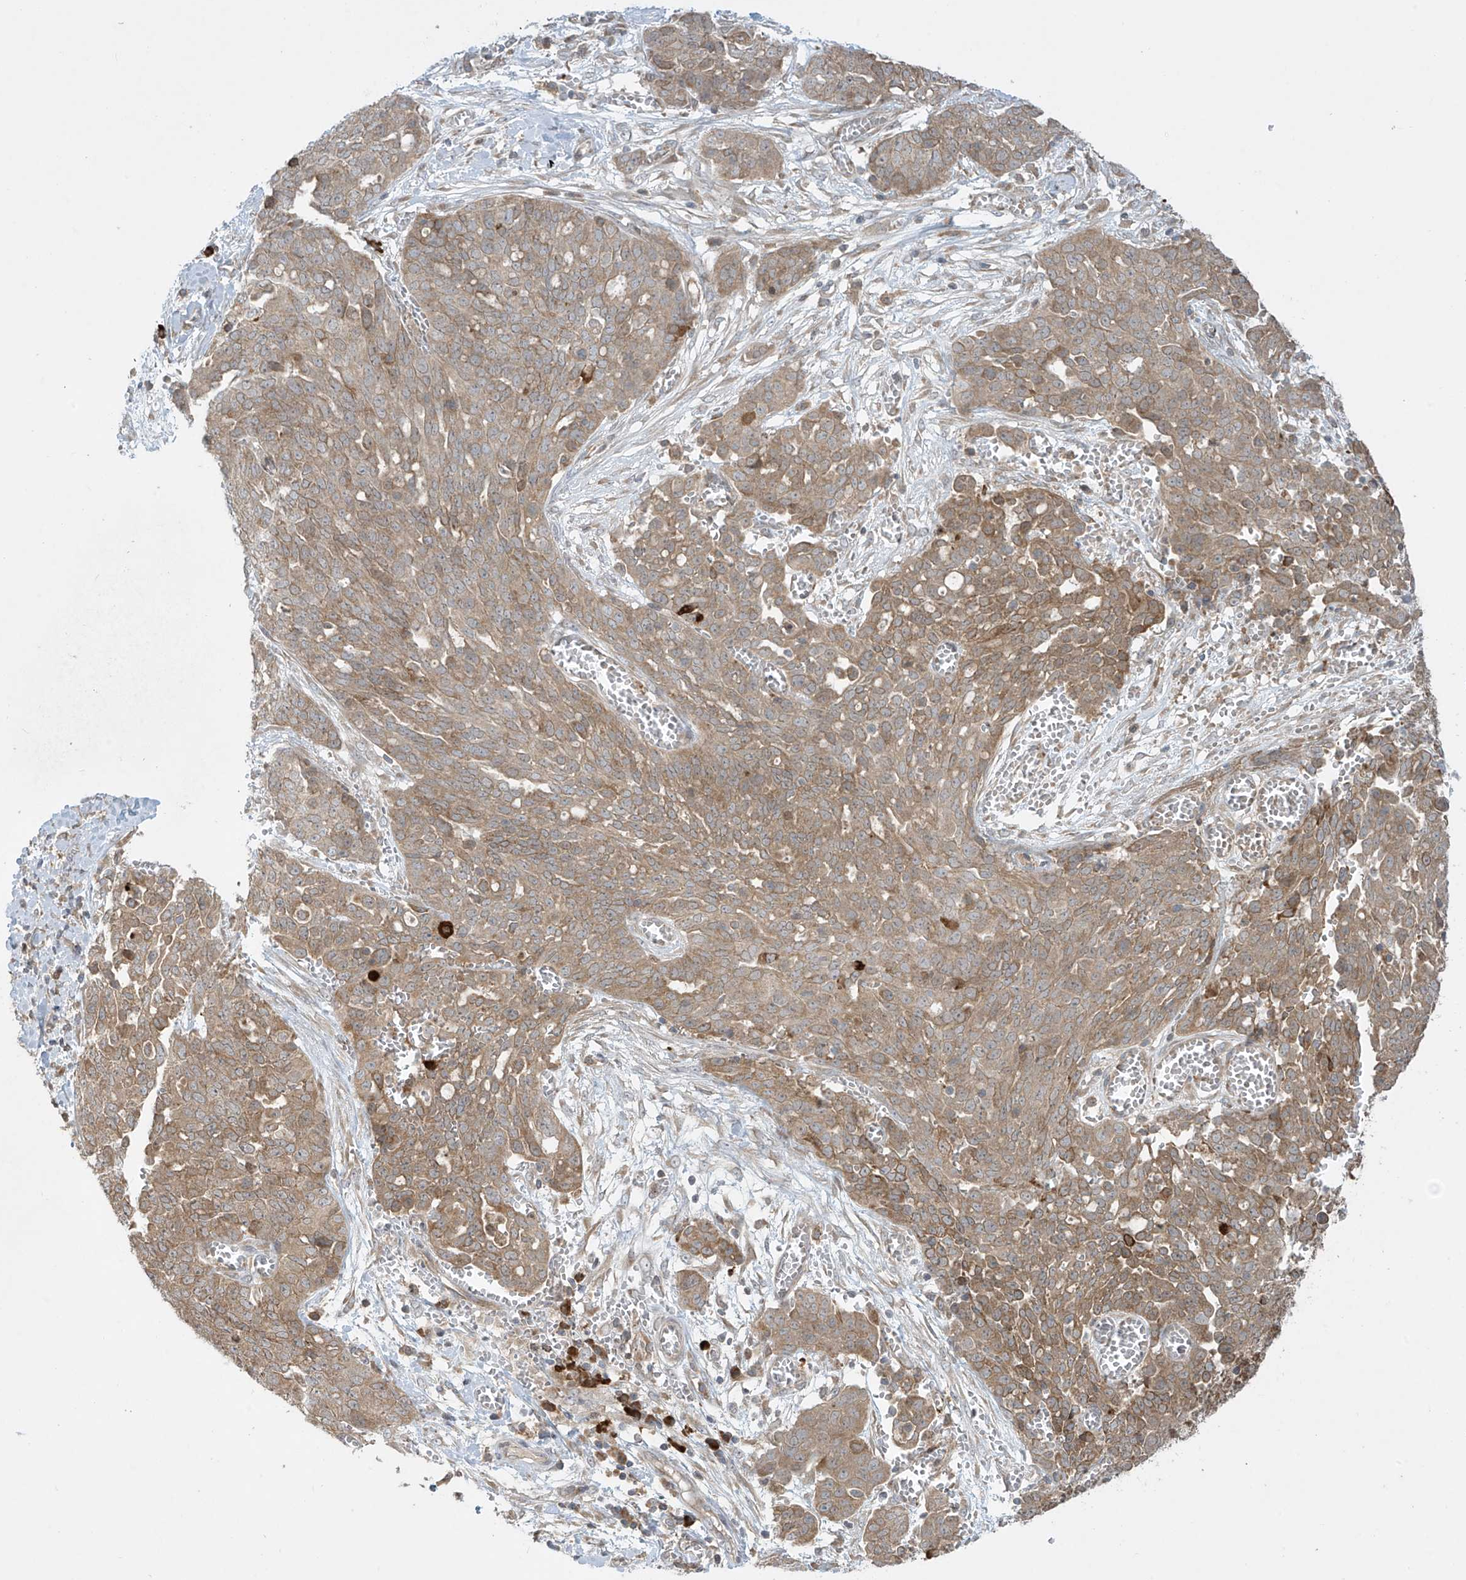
{"staining": {"intensity": "moderate", "quantity": ">75%", "location": "cytoplasmic/membranous"}, "tissue": "ovarian cancer", "cell_type": "Tumor cells", "image_type": "cancer", "snomed": [{"axis": "morphology", "description": "Cystadenocarcinoma, serous, NOS"}, {"axis": "topography", "description": "Soft tissue"}, {"axis": "topography", "description": "Ovary"}], "caption": "The photomicrograph reveals staining of ovarian cancer, revealing moderate cytoplasmic/membranous protein expression (brown color) within tumor cells.", "gene": "PPAT", "patient": {"sex": "female", "age": 57}}